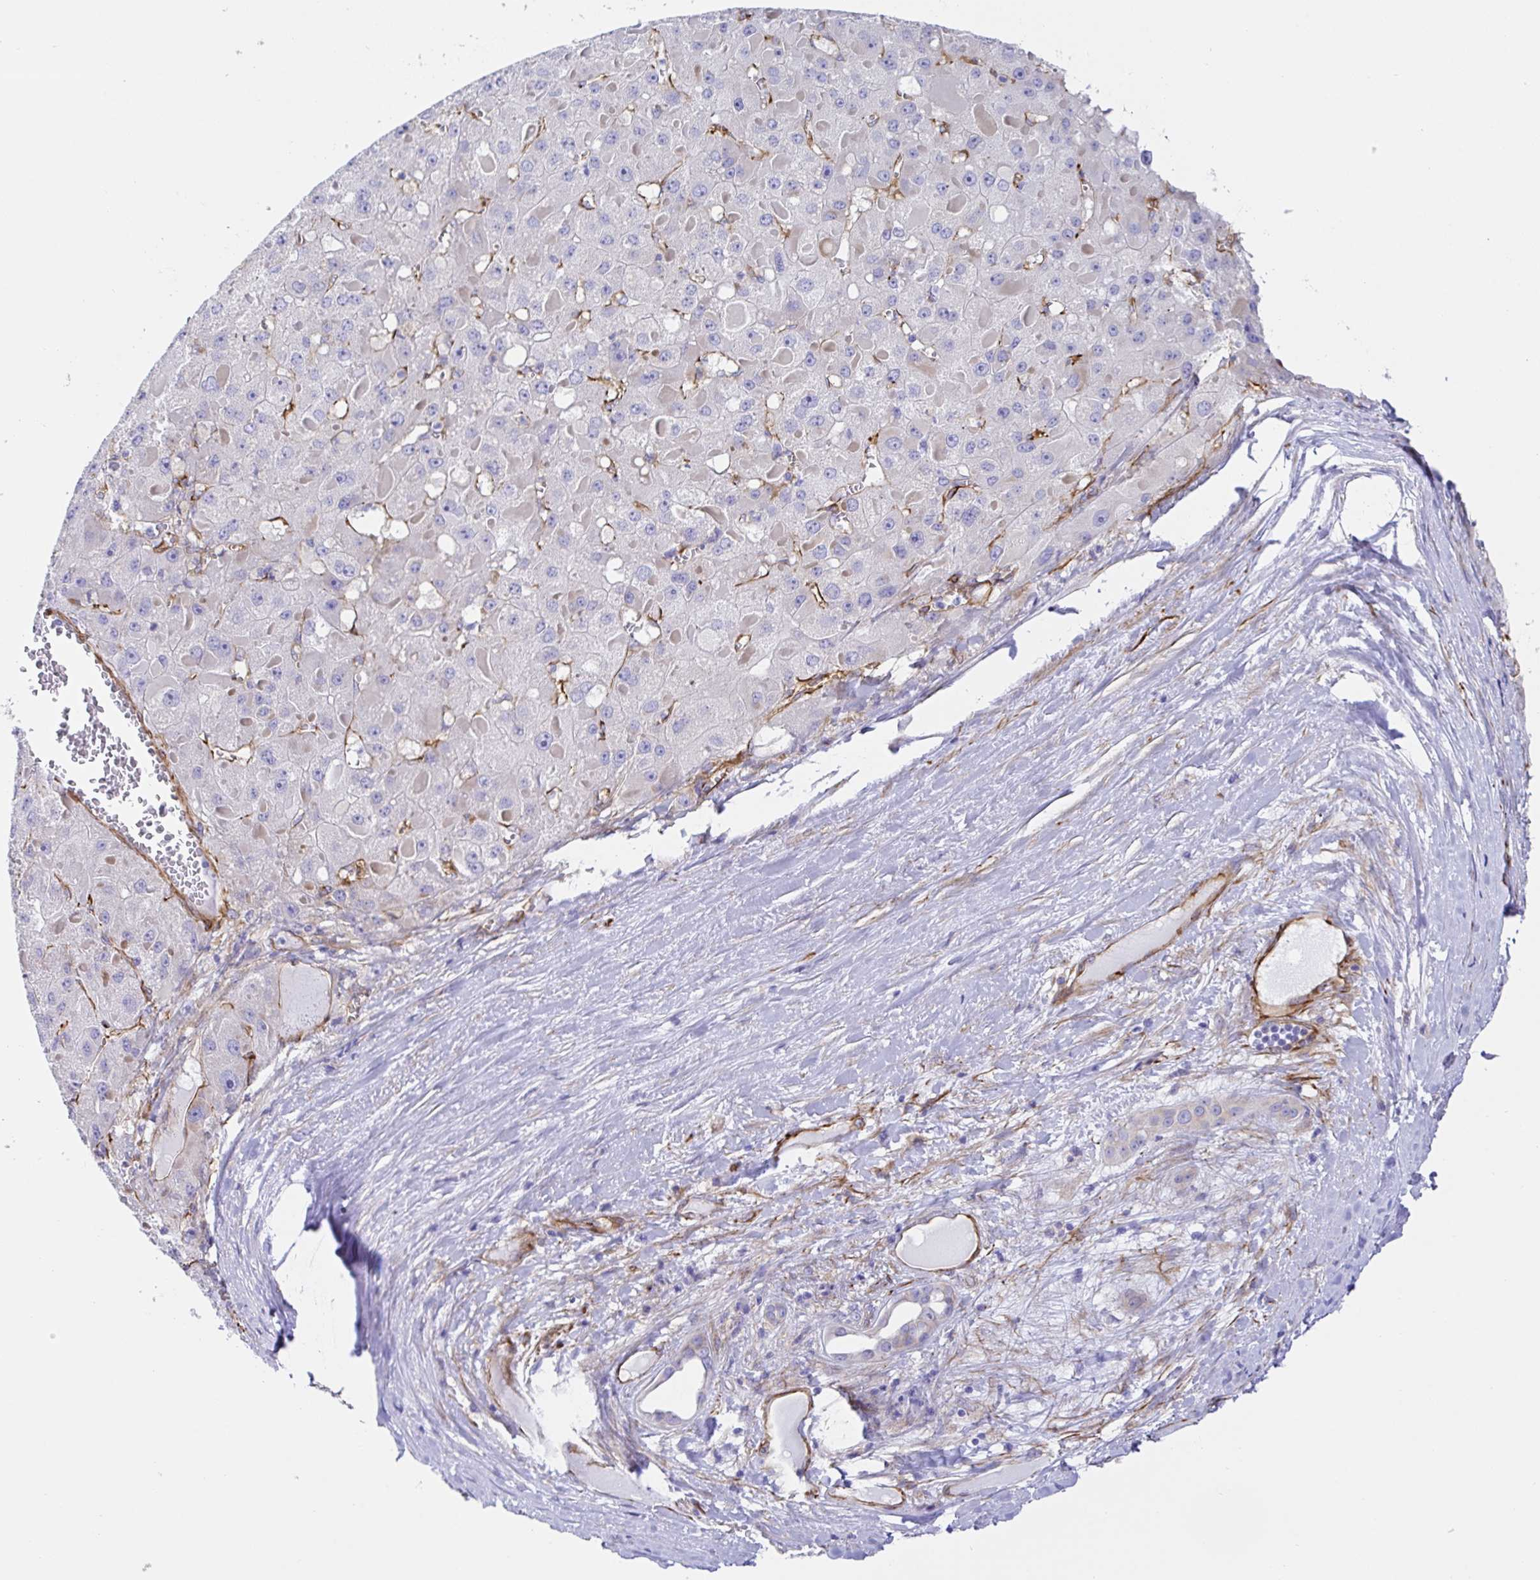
{"staining": {"intensity": "negative", "quantity": "none", "location": "none"}, "tissue": "liver cancer", "cell_type": "Tumor cells", "image_type": "cancer", "snomed": [{"axis": "morphology", "description": "Carcinoma, Hepatocellular, NOS"}, {"axis": "topography", "description": "Liver"}], "caption": "Tumor cells show no significant protein positivity in hepatocellular carcinoma (liver). (DAB (3,3'-diaminobenzidine) immunohistochemistry, high magnification).", "gene": "DOCK1", "patient": {"sex": "female", "age": 73}}